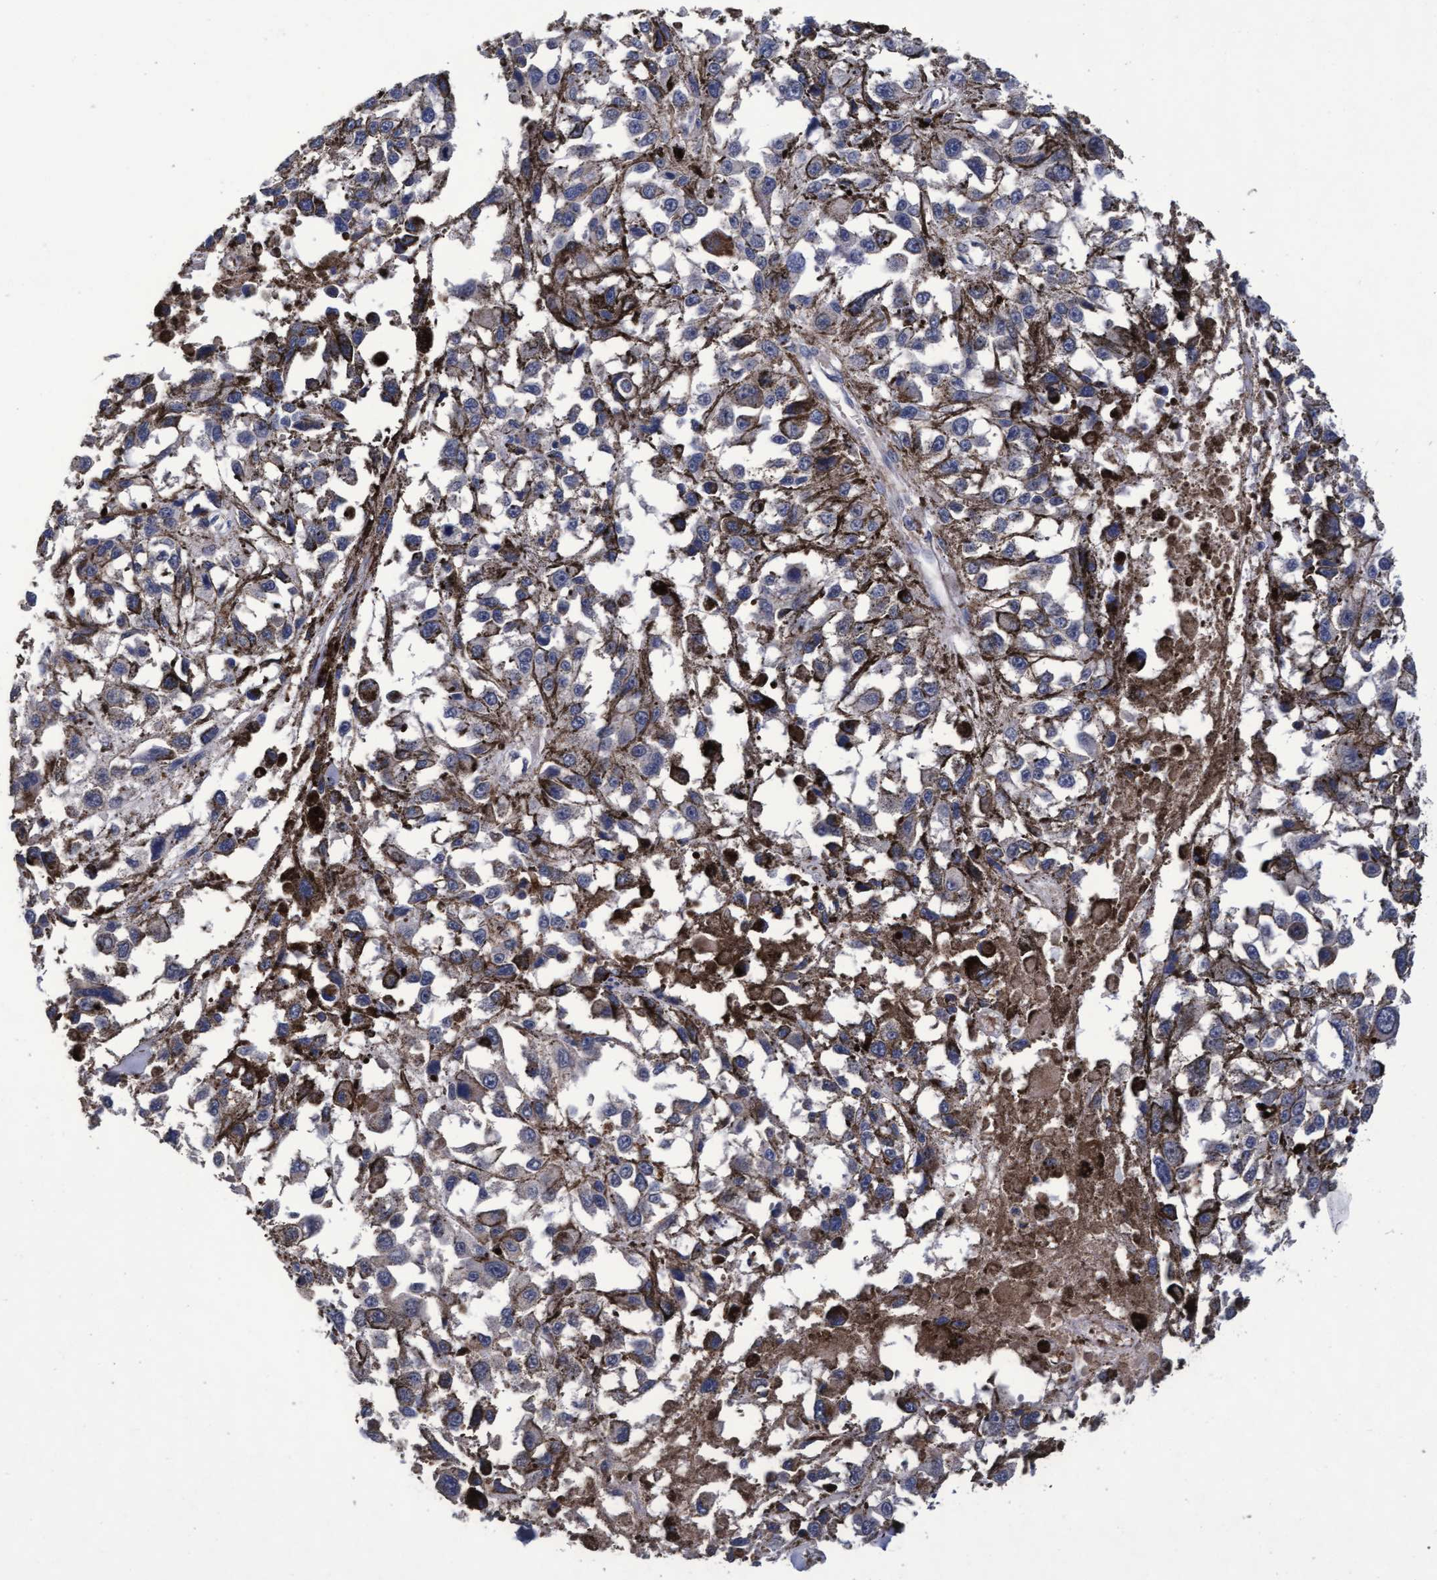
{"staining": {"intensity": "weak", "quantity": "<25%", "location": "cytoplasmic/membranous"}, "tissue": "melanoma", "cell_type": "Tumor cells", "image_type": "cancer", "snomed": [{"axis": "morphology", "description": "Malignant melanoma, Metastatic site"}, {"axis": "topography", "description": "Lymph node"}], "caption": "This is an IHC photomicrograph of human malignant melanoma (metastatic site). There is no expression in tumor cells.", "gene": "CPQ", "patient": {"sex": "male", "age": 59}}